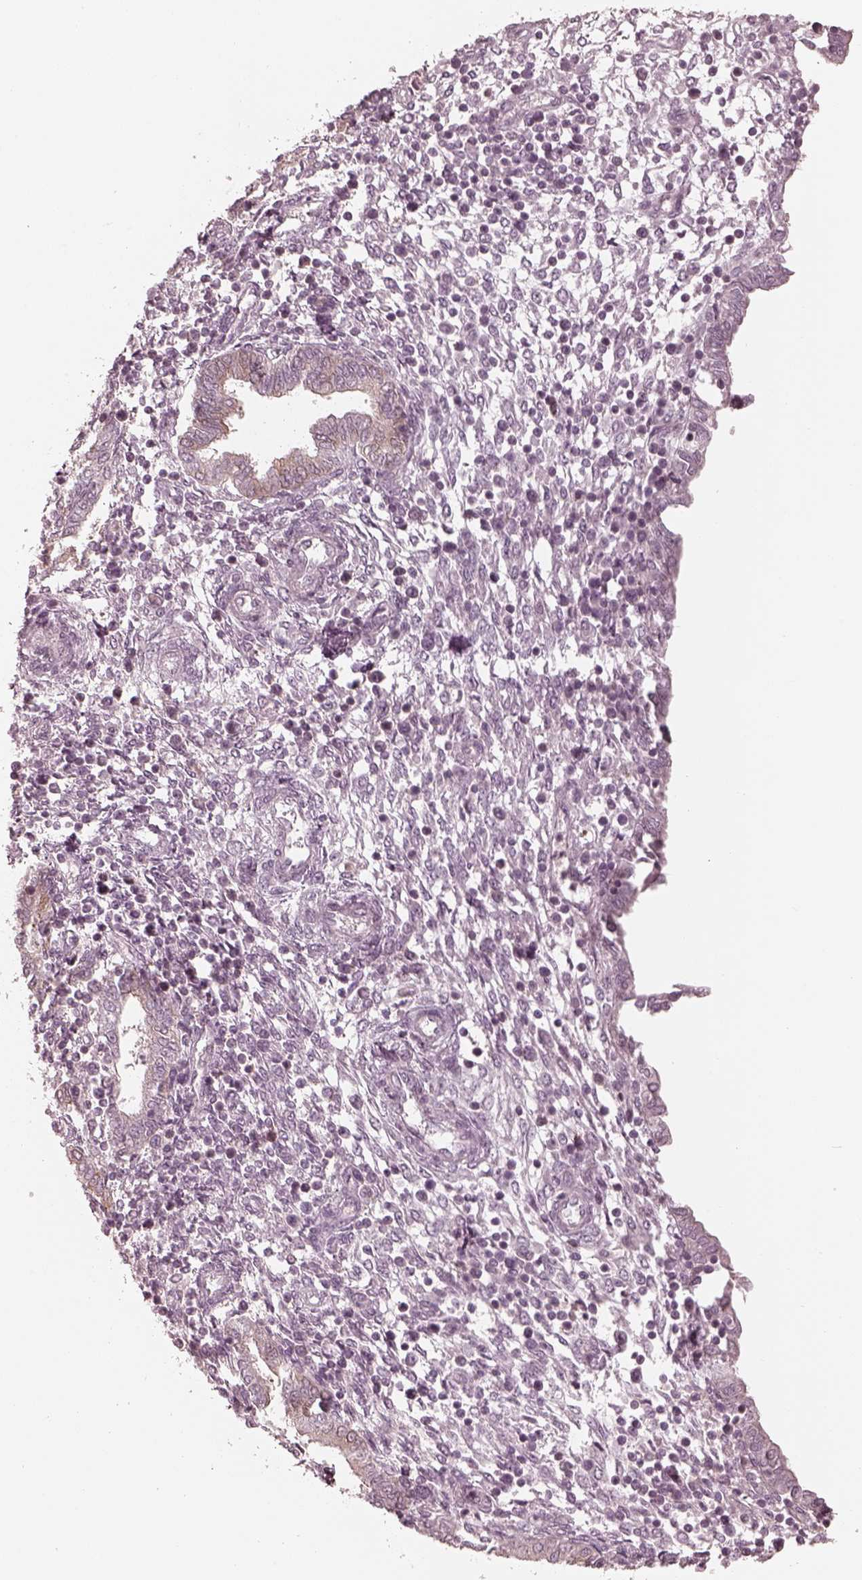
{"staining": {"intensity": "negative", "quantity": "none", "location": "none"}, "tissue": "endometrium", "cell_type": "Cells in endometrial stroma", "image_type": "normal", "snomed": [{"axis": "morphology", "description": "Normal tissue, NOS"}, {"axis": "topography", "description": "Endometrium"}], "caption": "Benign endometrium was stained to show a protein in brown. There is no significant staining in cells in endometrial stroma. (DAB IHC with hematoxylin counter stain).", "gene": "ACACB", "patient": {"sex": "female", "age": 42}}